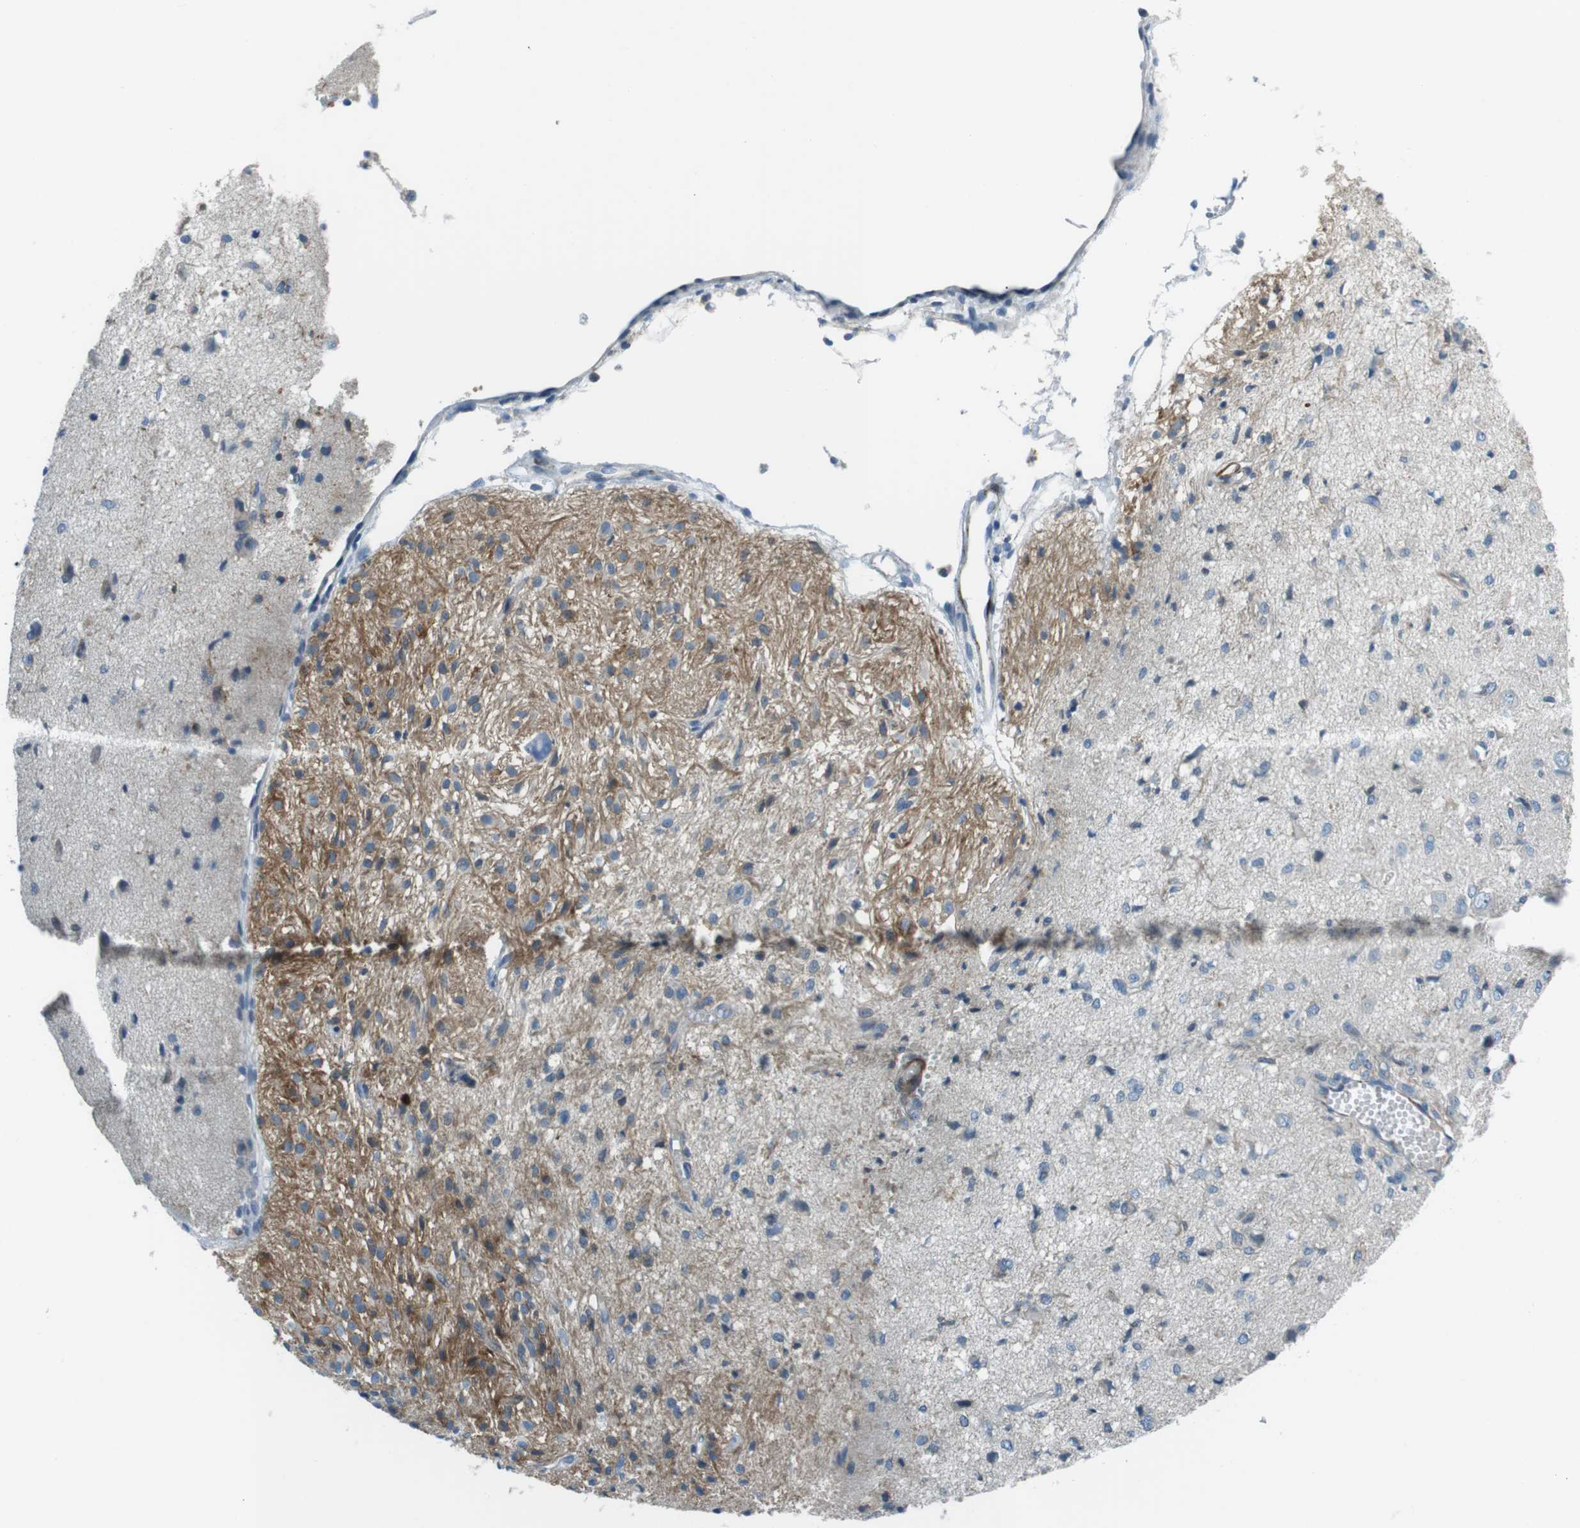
{"staining": {"intensity": "weak", "quantity": "<25%", "location": "cytoplasmic/membranous"}, "tissue": "glioma", "cell_type": "Tumor cells", "image_type": "cancer", "snomed": [{"axis": "morphology", "description": "Glioma, malignant, High grade"}, {"axis": "topography", "description": "Brain"}], "caption": "Malignant high-grade glioma was stained to show a protein in brown. There is no significant positivity in tumor cells.", "gene": "ARVCF", "patient": {"sex": "female", "age": 59}}